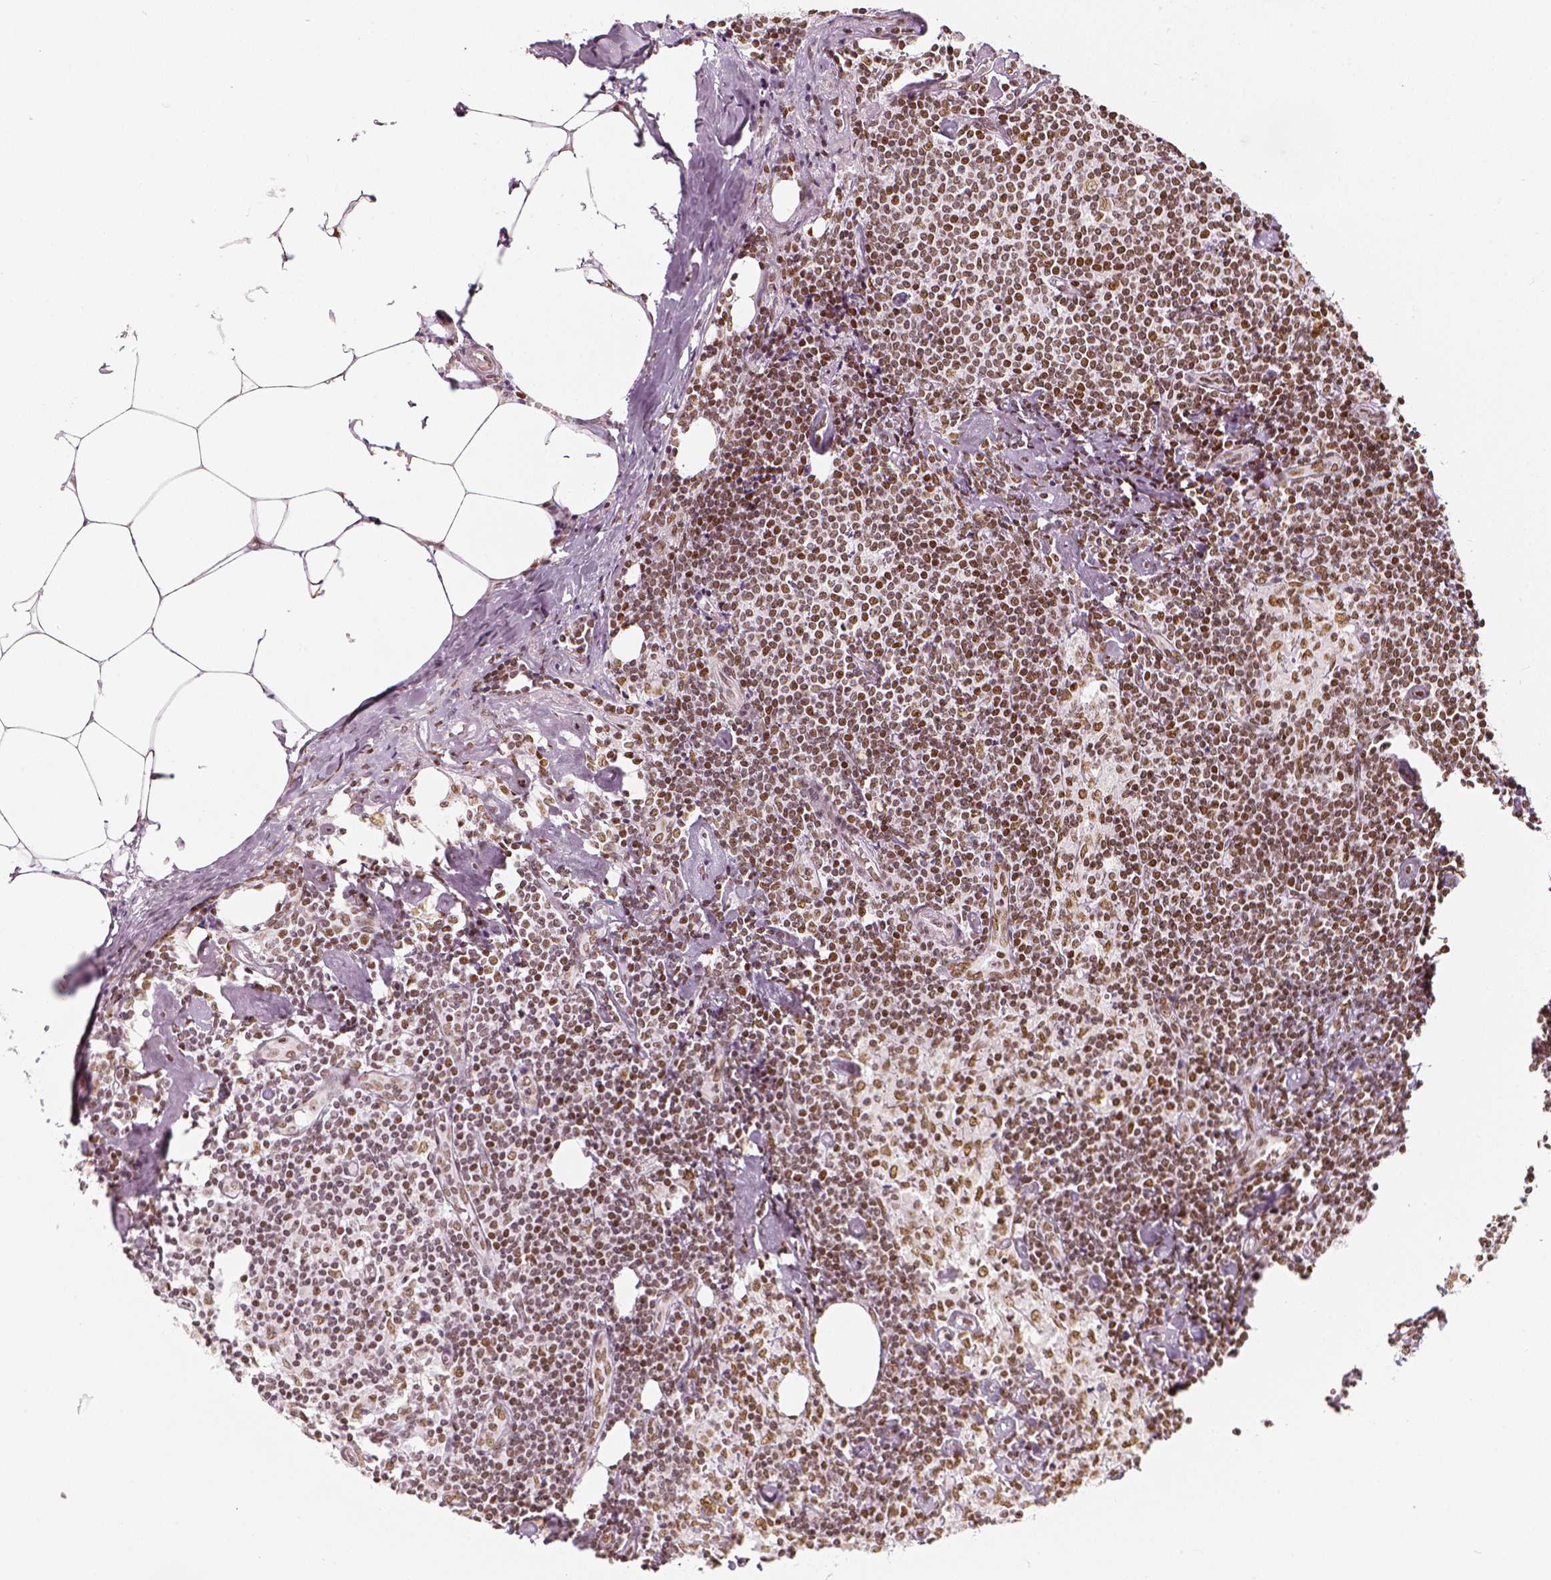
{"staining": {"intensity": "moderate", "quantity": ">75%", "location": "nuclear"}, "tissue": "lymph node", "cell_type": "Germinal center cells", "image_type": "normal", "snomed": [{"axis": "morphology", "description": "Normal tissue, NOS"}, {"axis": "topography", "description": "Lymph node"}], "caption": "A photomicrograph showing moderate nuclear expression in approximately >75% of germinal center cells in unremarkable lymph node, as visualized by brown immunohistochemical staining.", "gene": "KDM5B", "patient": {"sex": "female", "age": 69}}